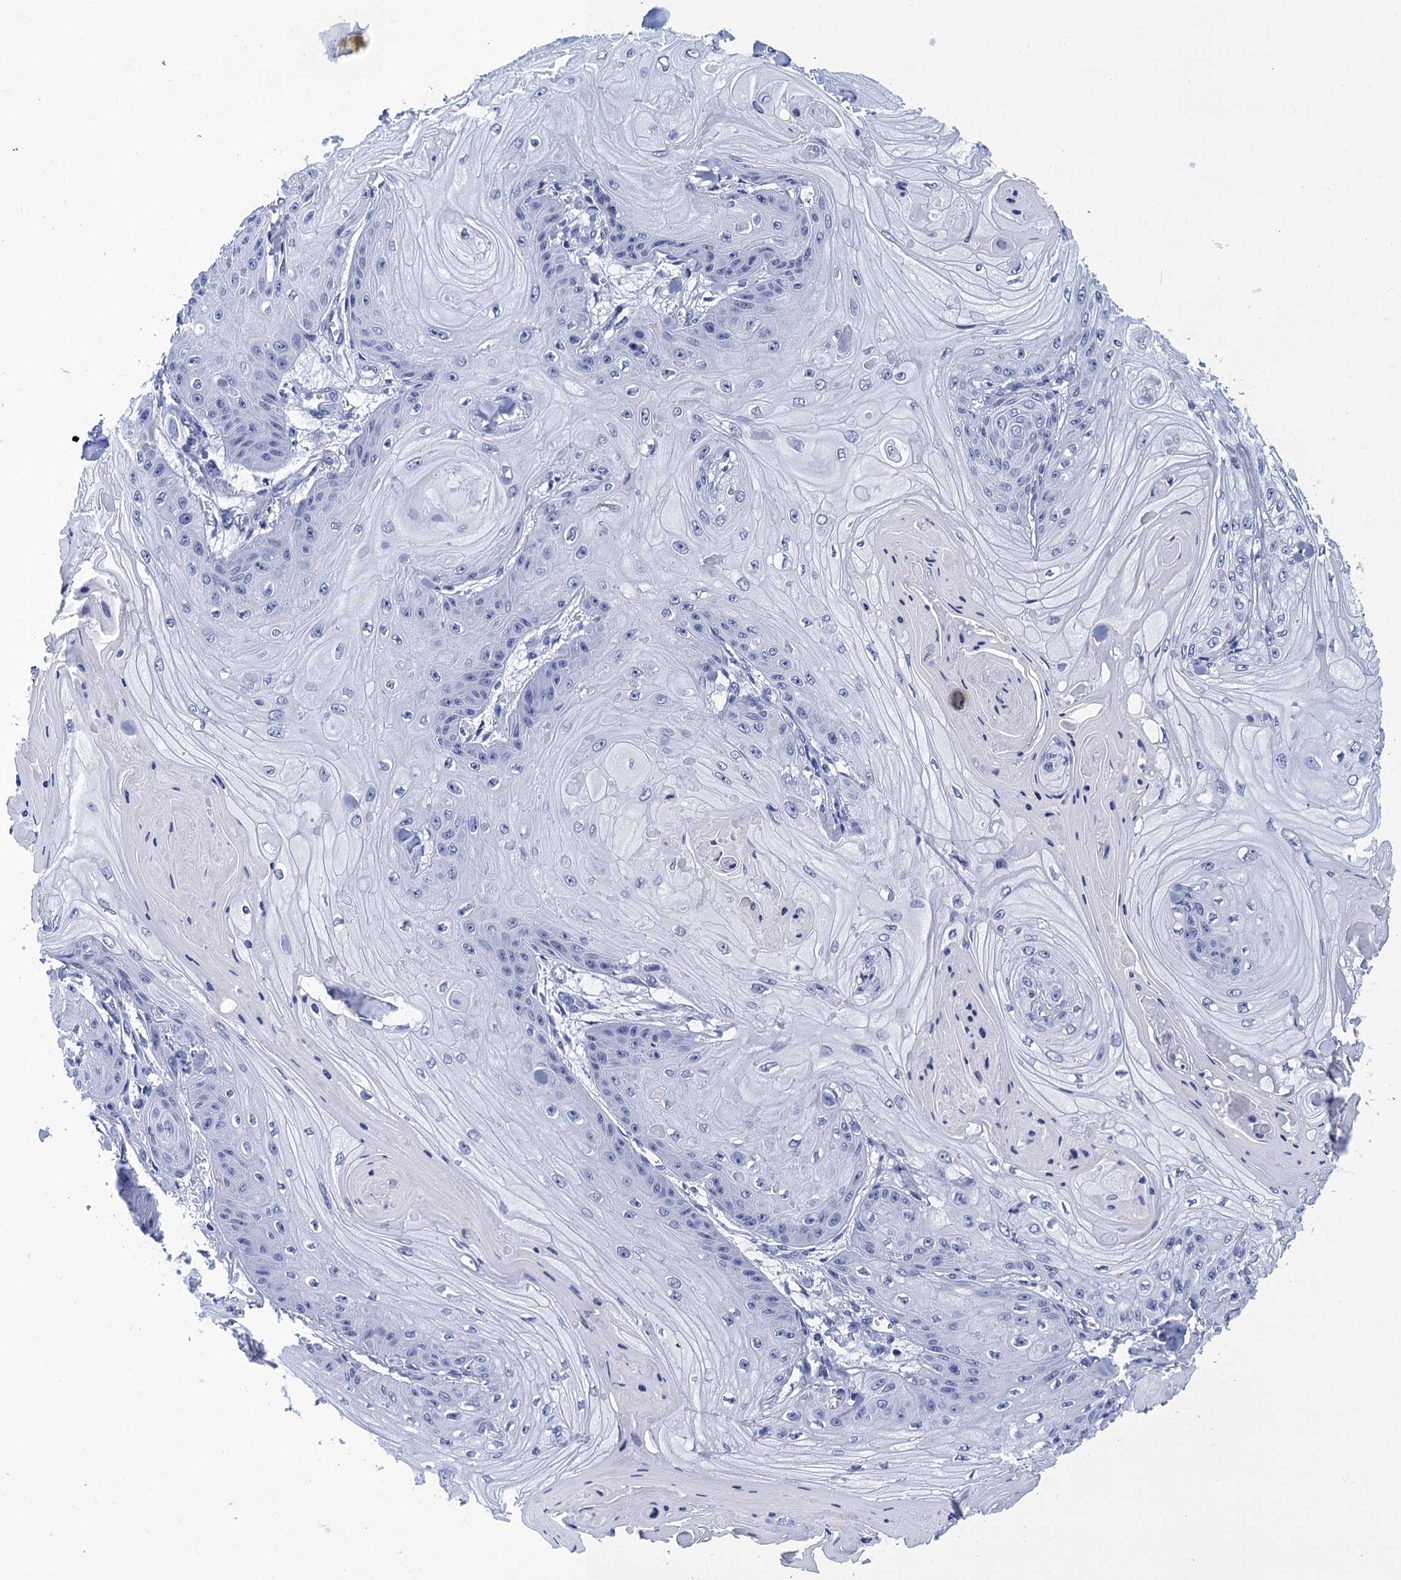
{"staining": {"intensity": "negative", "quantity": "none", "location": "none"}, "tissue": "skin cancer", "cell_type": "Tumor cells", "image_type": "cancer", "snomed": [{"axis": "morphology", "description": "Squamous cell carcinoma, NOS"}, {"axis": "topography", "description": "Skin"}], "caption": "The image exhibits no significant positivity in tumor cells of skin cancer (squamous cell carcinoma). (Stains: DAB immunohistochemistry with hematoxylin counter stain, Microscopy: brightfield microscopy at high magnification).", "gene": "METTL25", "patient": {"sex": "male", "age": 74}}